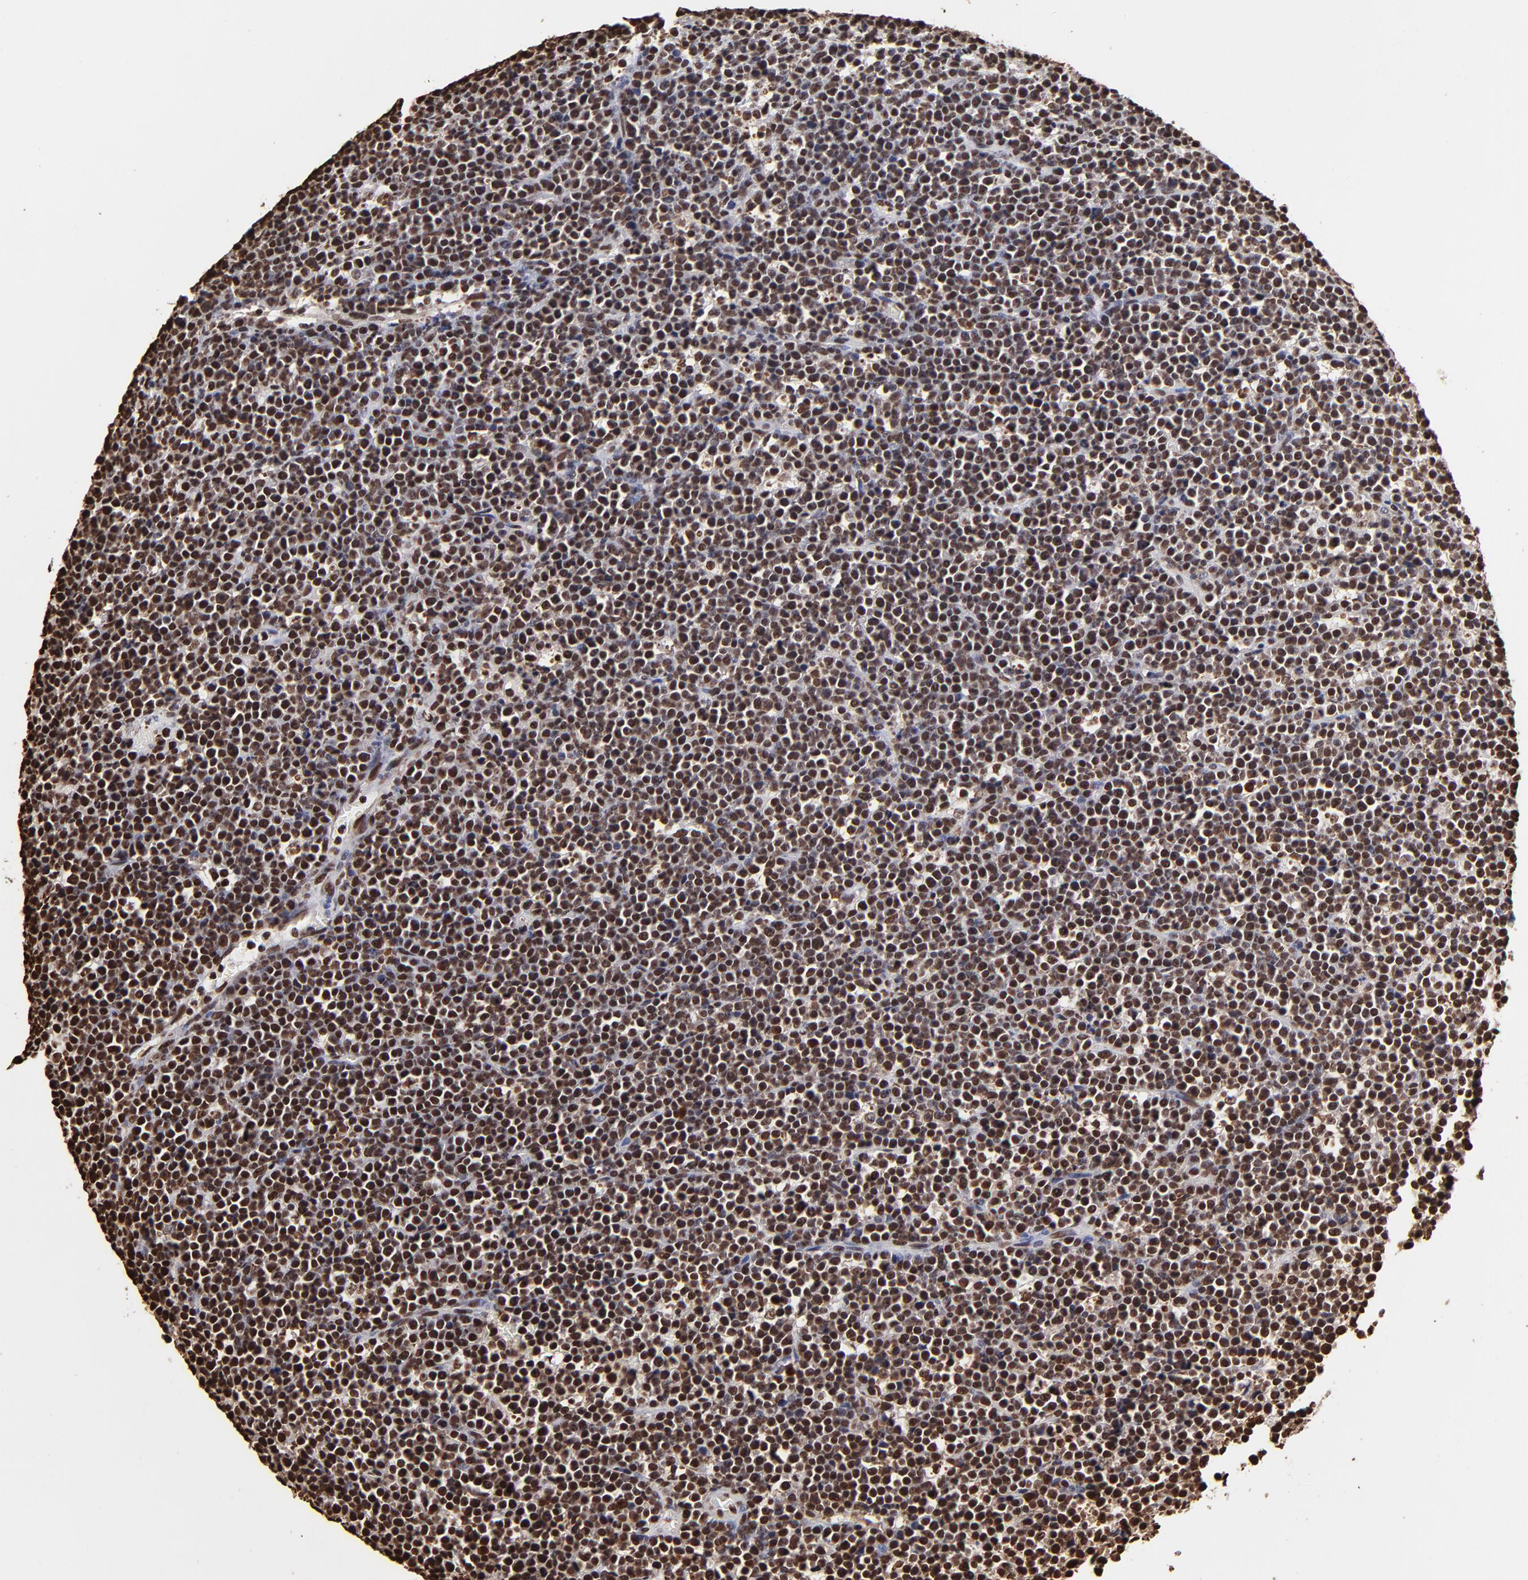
{"staining": {"intensity": "strong", "quantity": ">75%", "location": "nuclear"}, "tissue": "lymphoma", "cell_type": "Tumor cells", "image_type": "cancer", "snomed": [{"axis": "morphology", "description": "Malignant lymphoma, non-Hodgkin's type, High grade"}, {"axis": "topography", "description": "Ovary"}], "caption": "Immunohistochemistry (DAB (3,3'-diaminobenzidine)) staining of human lymphoma displays strong nuclear protein expression in approximately >75% of tumor cells.", "gene": "ZNF544", "patient": {"sex": "female", "age": 56}}